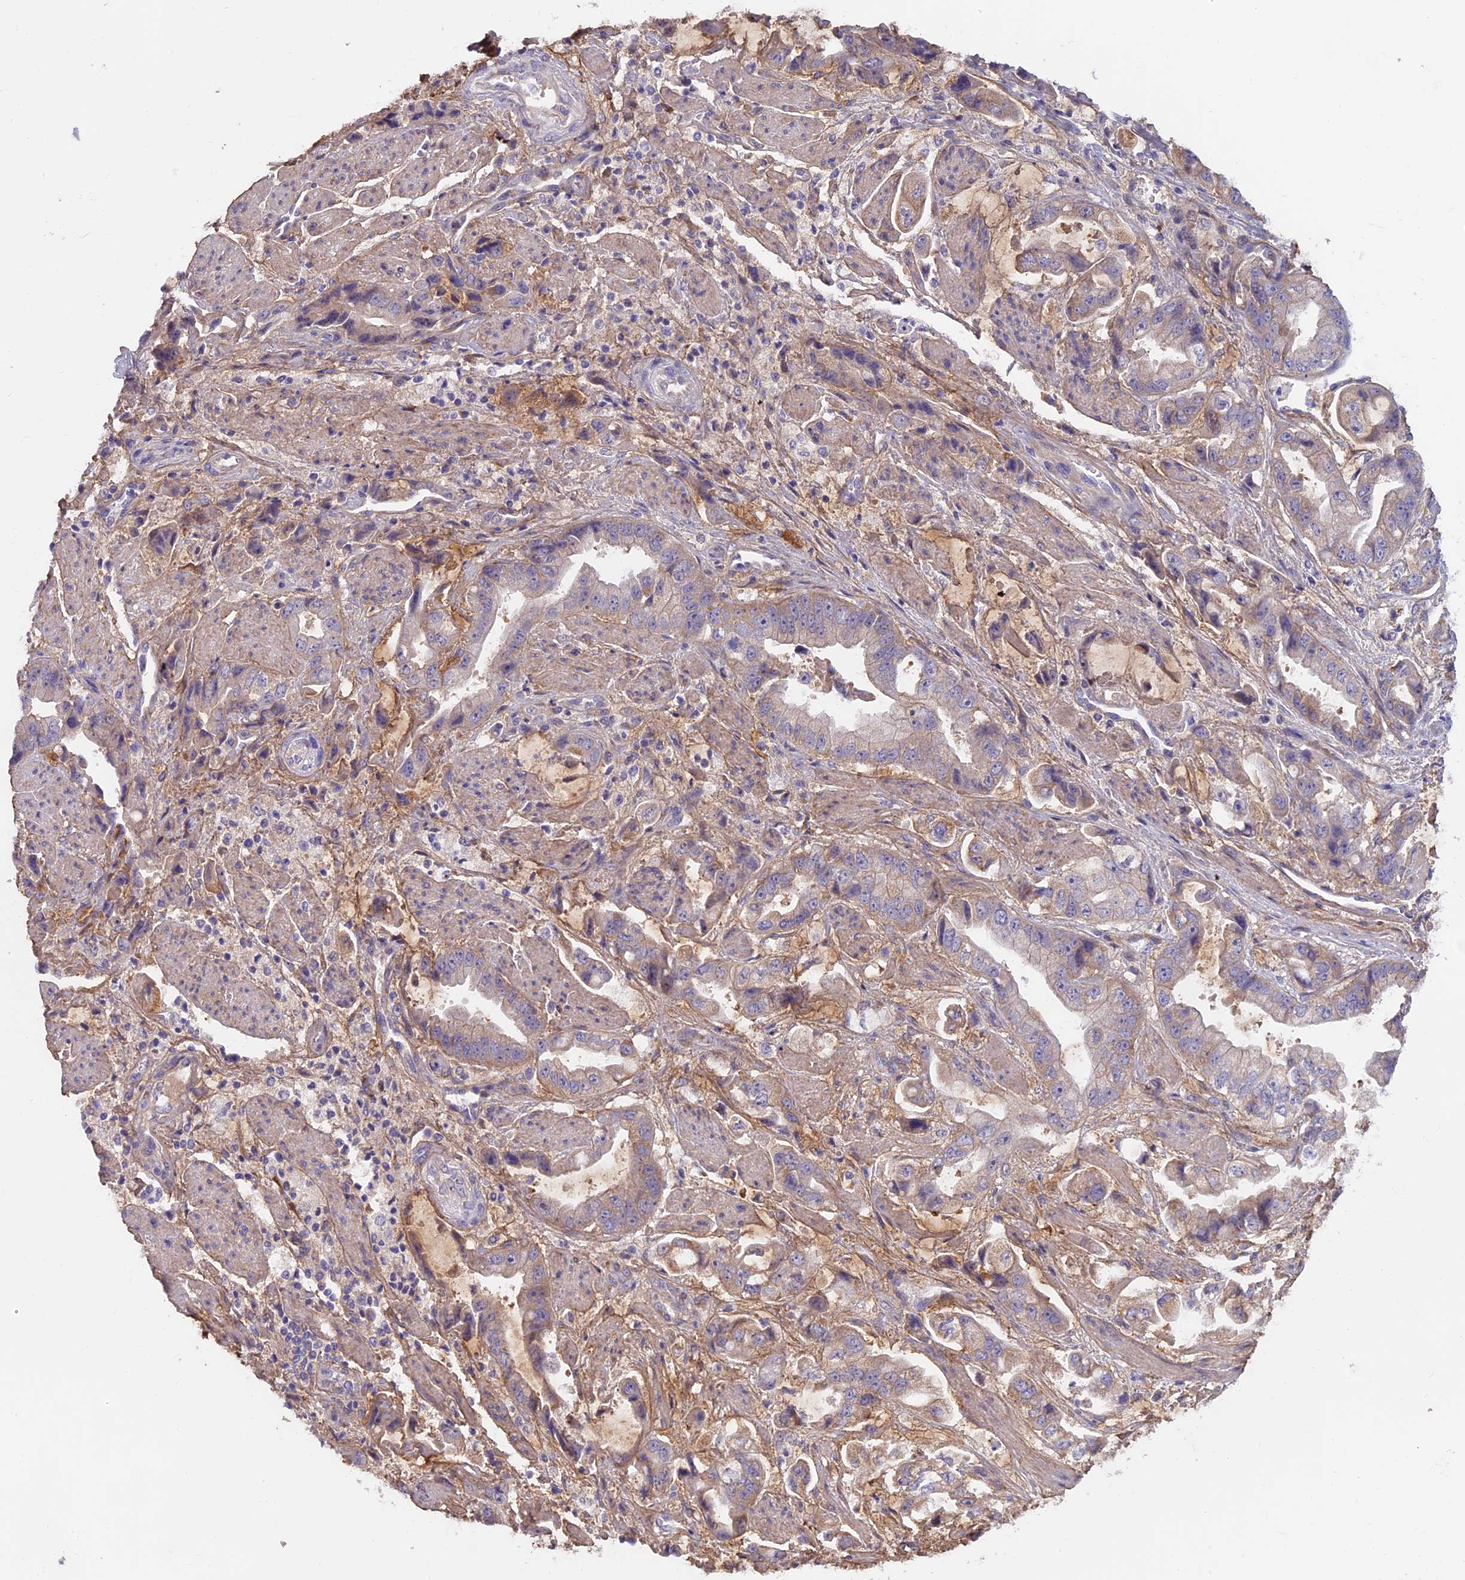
{"staining": {"intensity": "weak", "quantity": "25%-75%", "location": "cytoplasmic/membranous"}, "tissue": "stomach cancer", "cell_type": "Tumor cells", "image_type": "cancer", "snomed": [{"axis": "morphology", "description": "Adenocarcinoma, NOS"}, {"axis": "topography", "description": "Stomach"}], "caption": "Human stomach cancer stained with a brown dye reveals weak cytoplasmic/membranous positive expression in about 25%-75% of tumor cells.", "gene": "COL4A3", "patient": {"sex": "male", "age": 62}}